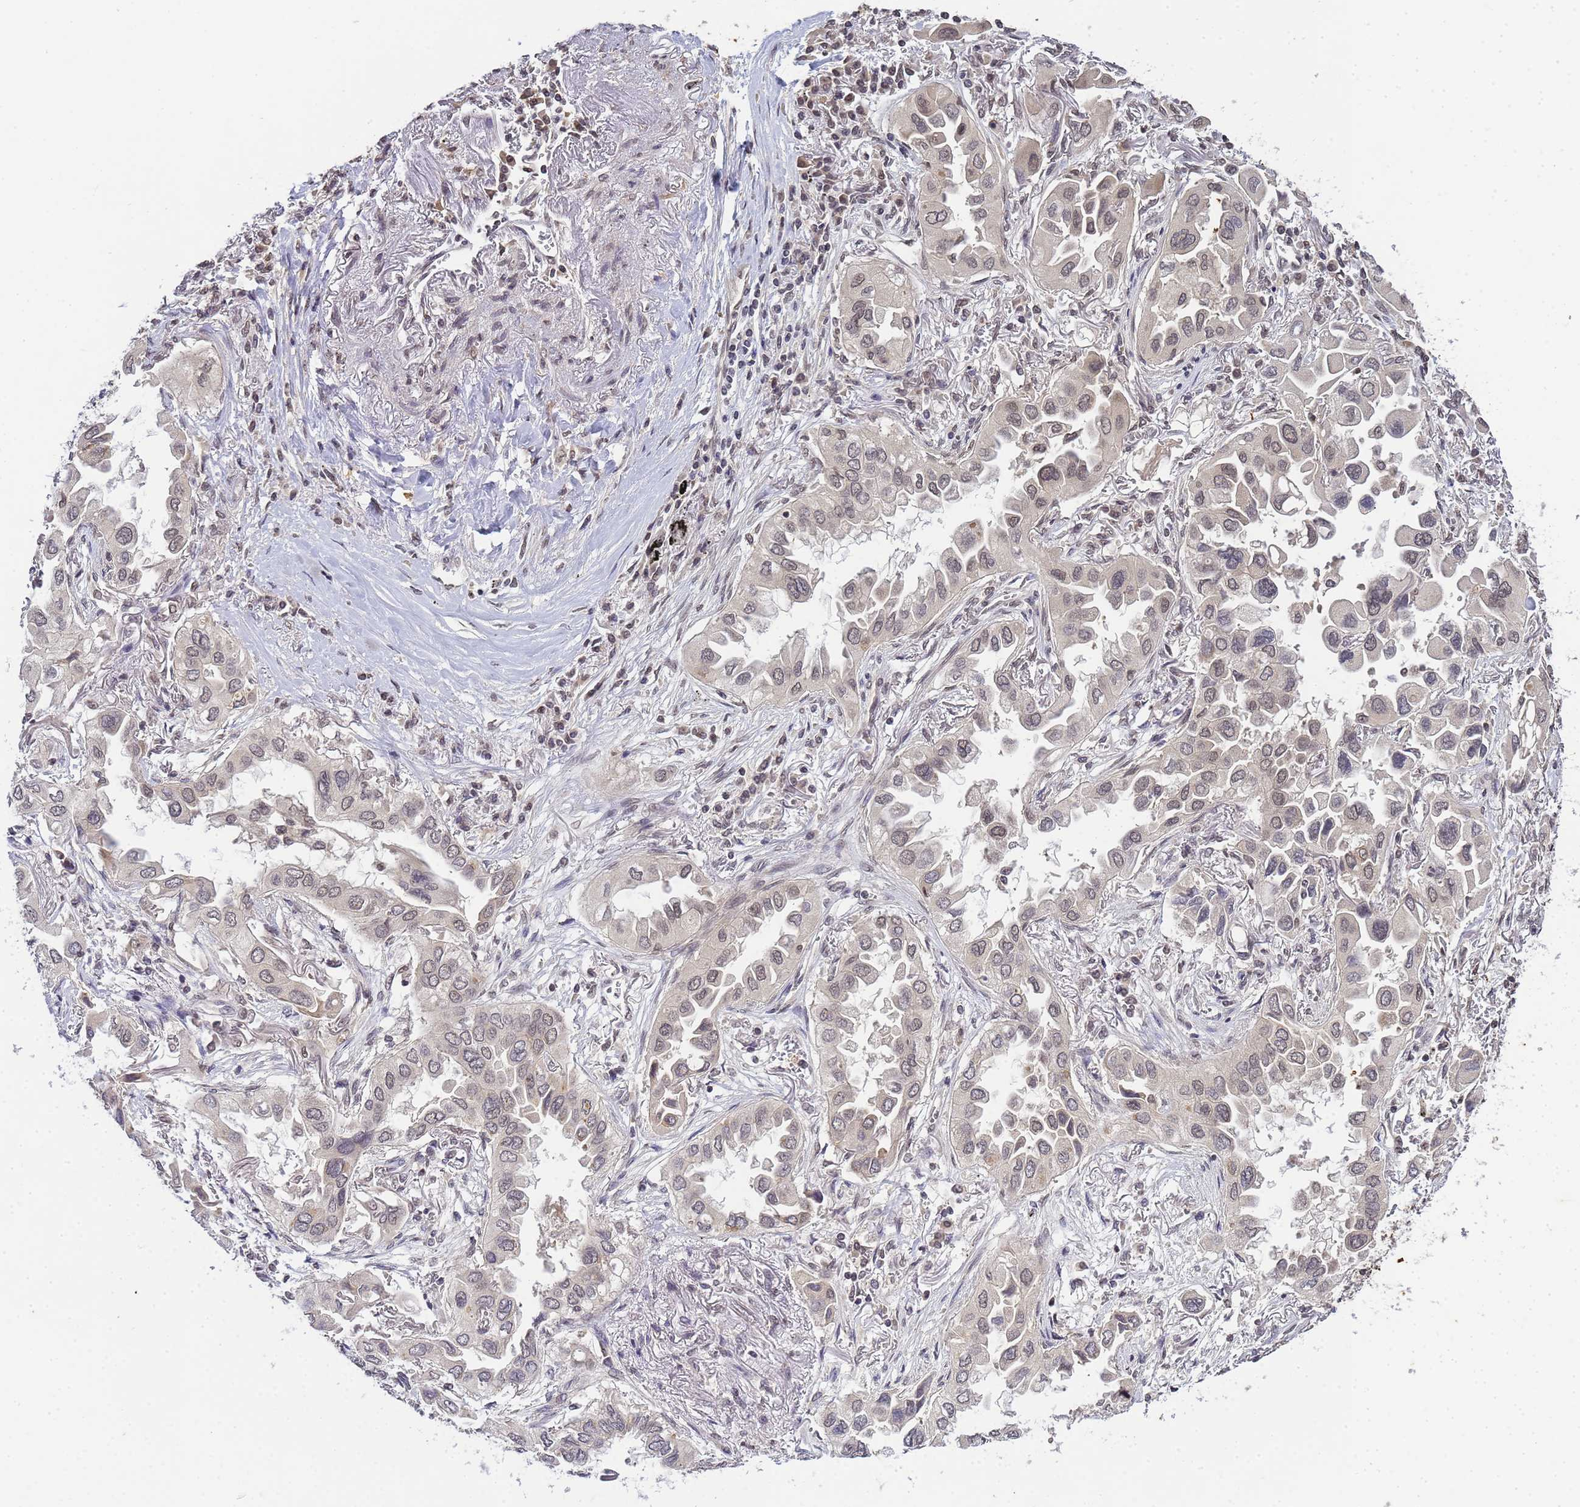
{"staining": {"intensity": "weak", "quantity": "<25%", "location": "nuclear"}, "tissue": "lung cancer", "cell_type": "Tumor cells", "image_type": "cancer", "snomed": [{"axis": "morphology", "description": "Adenocarcinoma, NOS"}, {"axis": "topography", "description": "Lung"}], "caption": "Adenocarcinoma (lung) was stained to show a protein in brown. There is no significant expression in tumor cells.", "gene": "MYL7", "patient": {"sex": "female", "age": 76}}